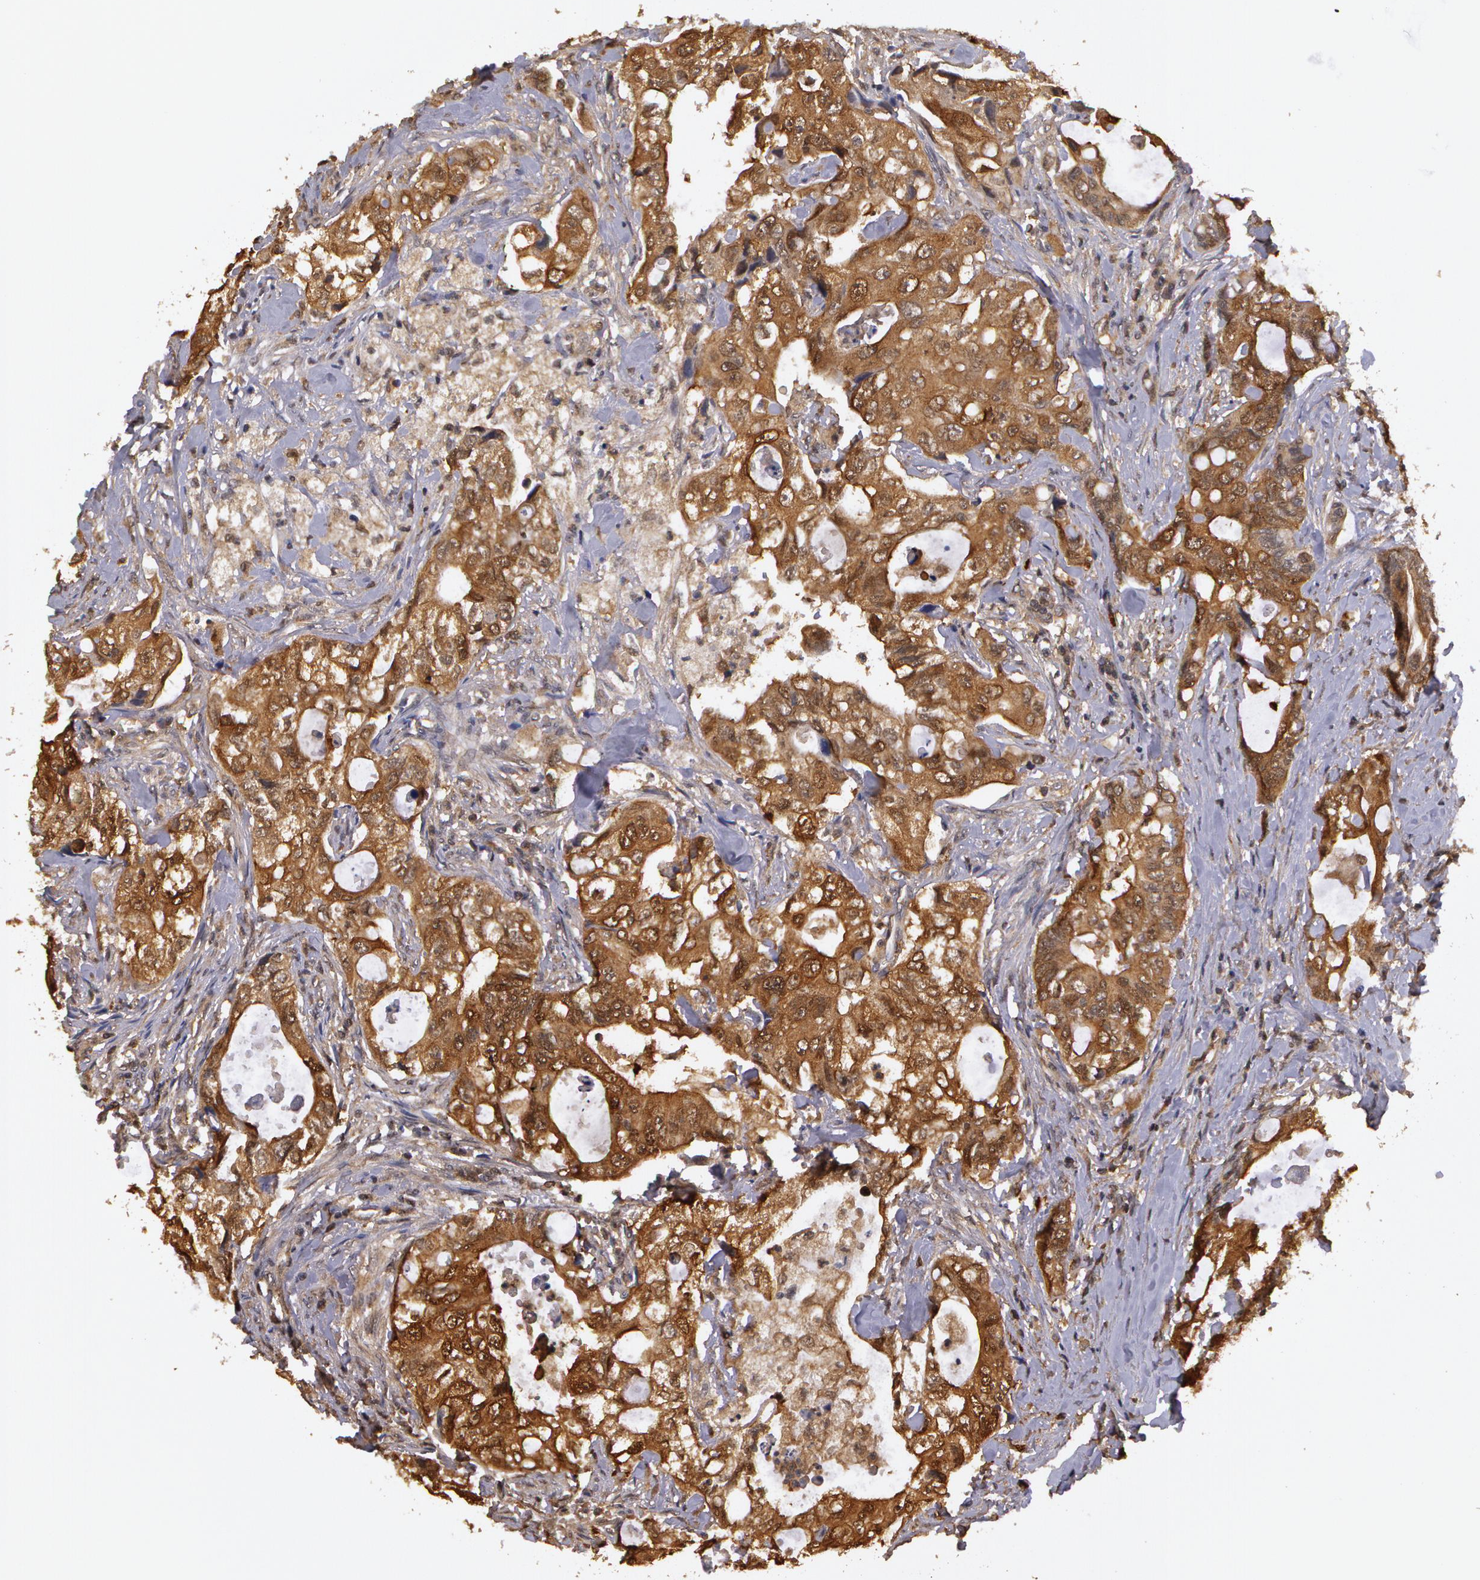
{"staining": {"intensity": "moderate", "quantity": ">75%", "location": "cytoplasmic/membranous"}, "tissue": "colorectal cancer", "cell_type": "Tumor cells", "image_type": "cancer", "snomed": [{"axis": "morphology", "description": "Adenocarcinoma, NOS"}, {"axis": "topography", "description": "Rectum"}], "caption": "Tumor cells demonstrate medium levels of moderate cytoplasmic/membranous expression in about >75% of cells in adenocarcinoma (colorectal).", "gene": "AHSA1", "patient": {"sex": "female", "age": 57}}